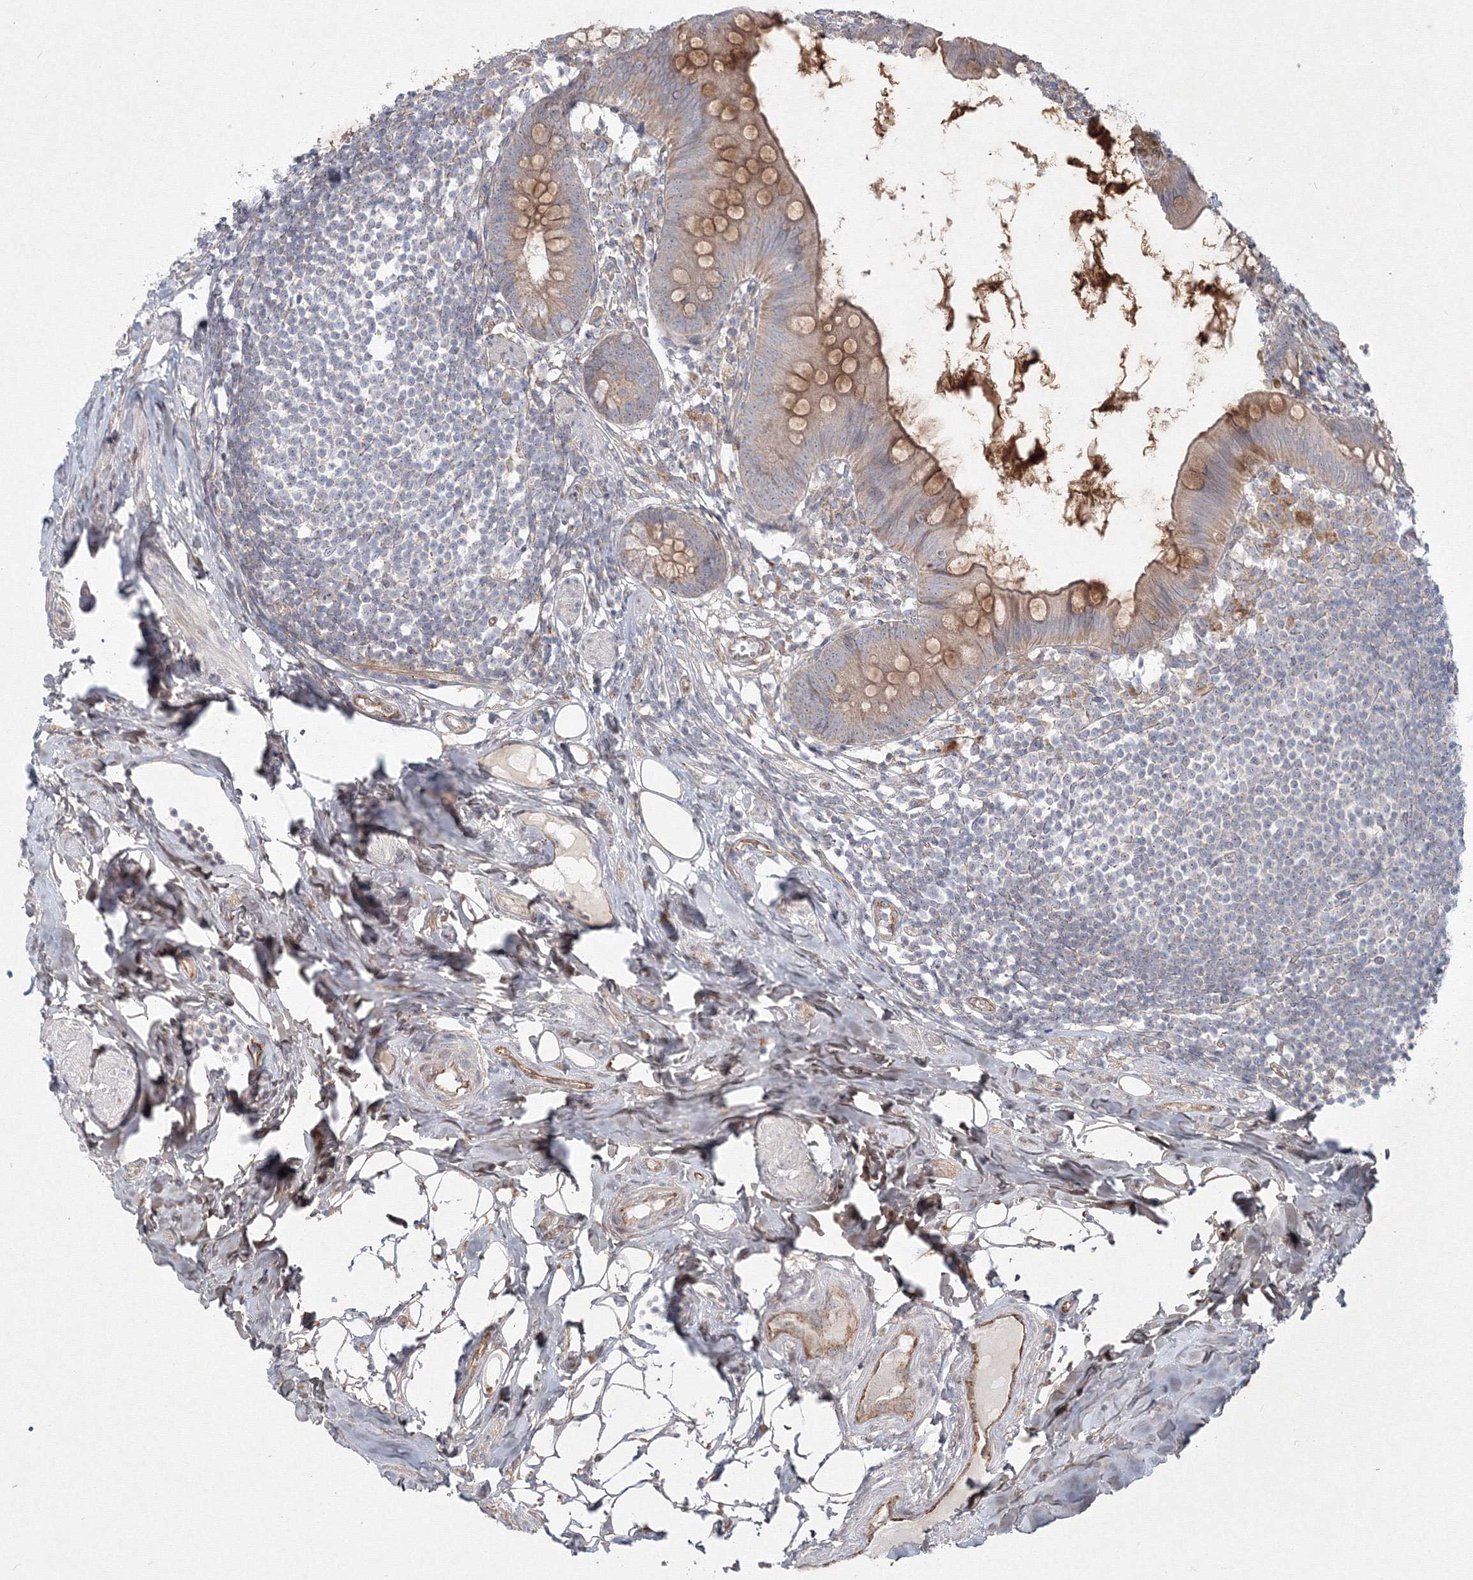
{"staining": {"intensity": "moderate", "quantity": "25%-75%", "location": "cytoplasmic/membranous"}, "tissue": "appendix", "cell_type": "Glandular cells", "image_type": "normal", "snomed": [{"axis": "morphology", "description": "Normal tissue, NOS"}, {"axis": "topography", "description": "Appendix"}], "caption": "DAB (3,3'-diaminobenzidine) immunohistochemical staining of unremarkable appendix demonstrates moderate cytoplasmic/membranous protein positivity in about 25%-75% of glandular cells.", "gene": "WDR49", "patient": {"sex": "female", "age": 62}}